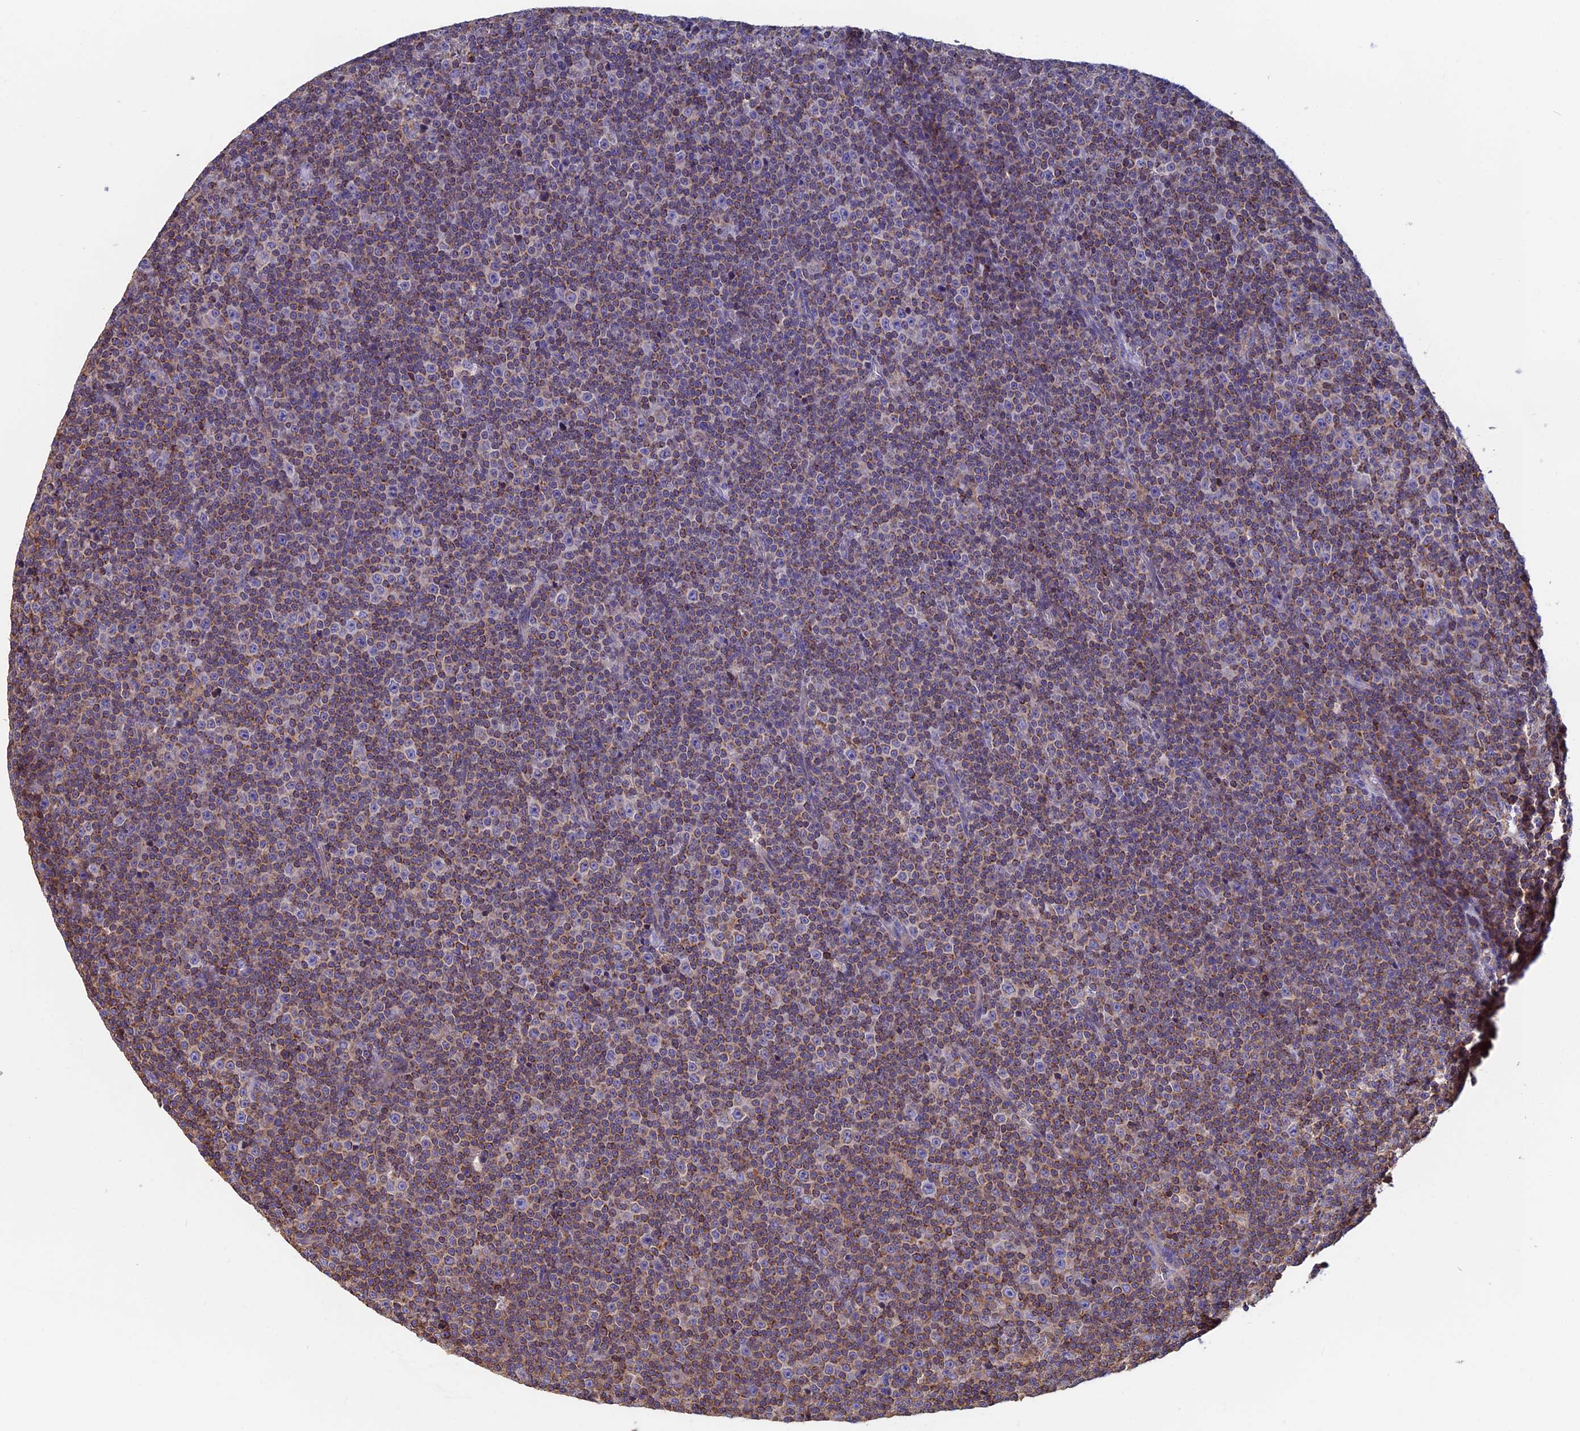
{"staining": {"intensity": "negative", "quantity": "none", "location": "none"}, "tissue": "lymphoma", "cell_type": "Tumor cells", "image_type": "cancer", "snomed": [{"axis": "morphology", "description": "Malignant lymphoma, non-Hodgkin's type, Low grade"}, {"axis": "topography", "description": "Lymph node"}], "caption": "Photomicrograph shows no protein expression in tumor cells of low-grade malignant lymphoma, non-Hodgkin's type tissue. The staining was performed using DAB (3,3'-diaminobenzidine) to visualize the protein expression in brown, while the nuclei were stained in blue with hematoxylin (Magnification: 20x).", "gene": "HSD17B8", "patient": {"sex": "female", "age": 67}}